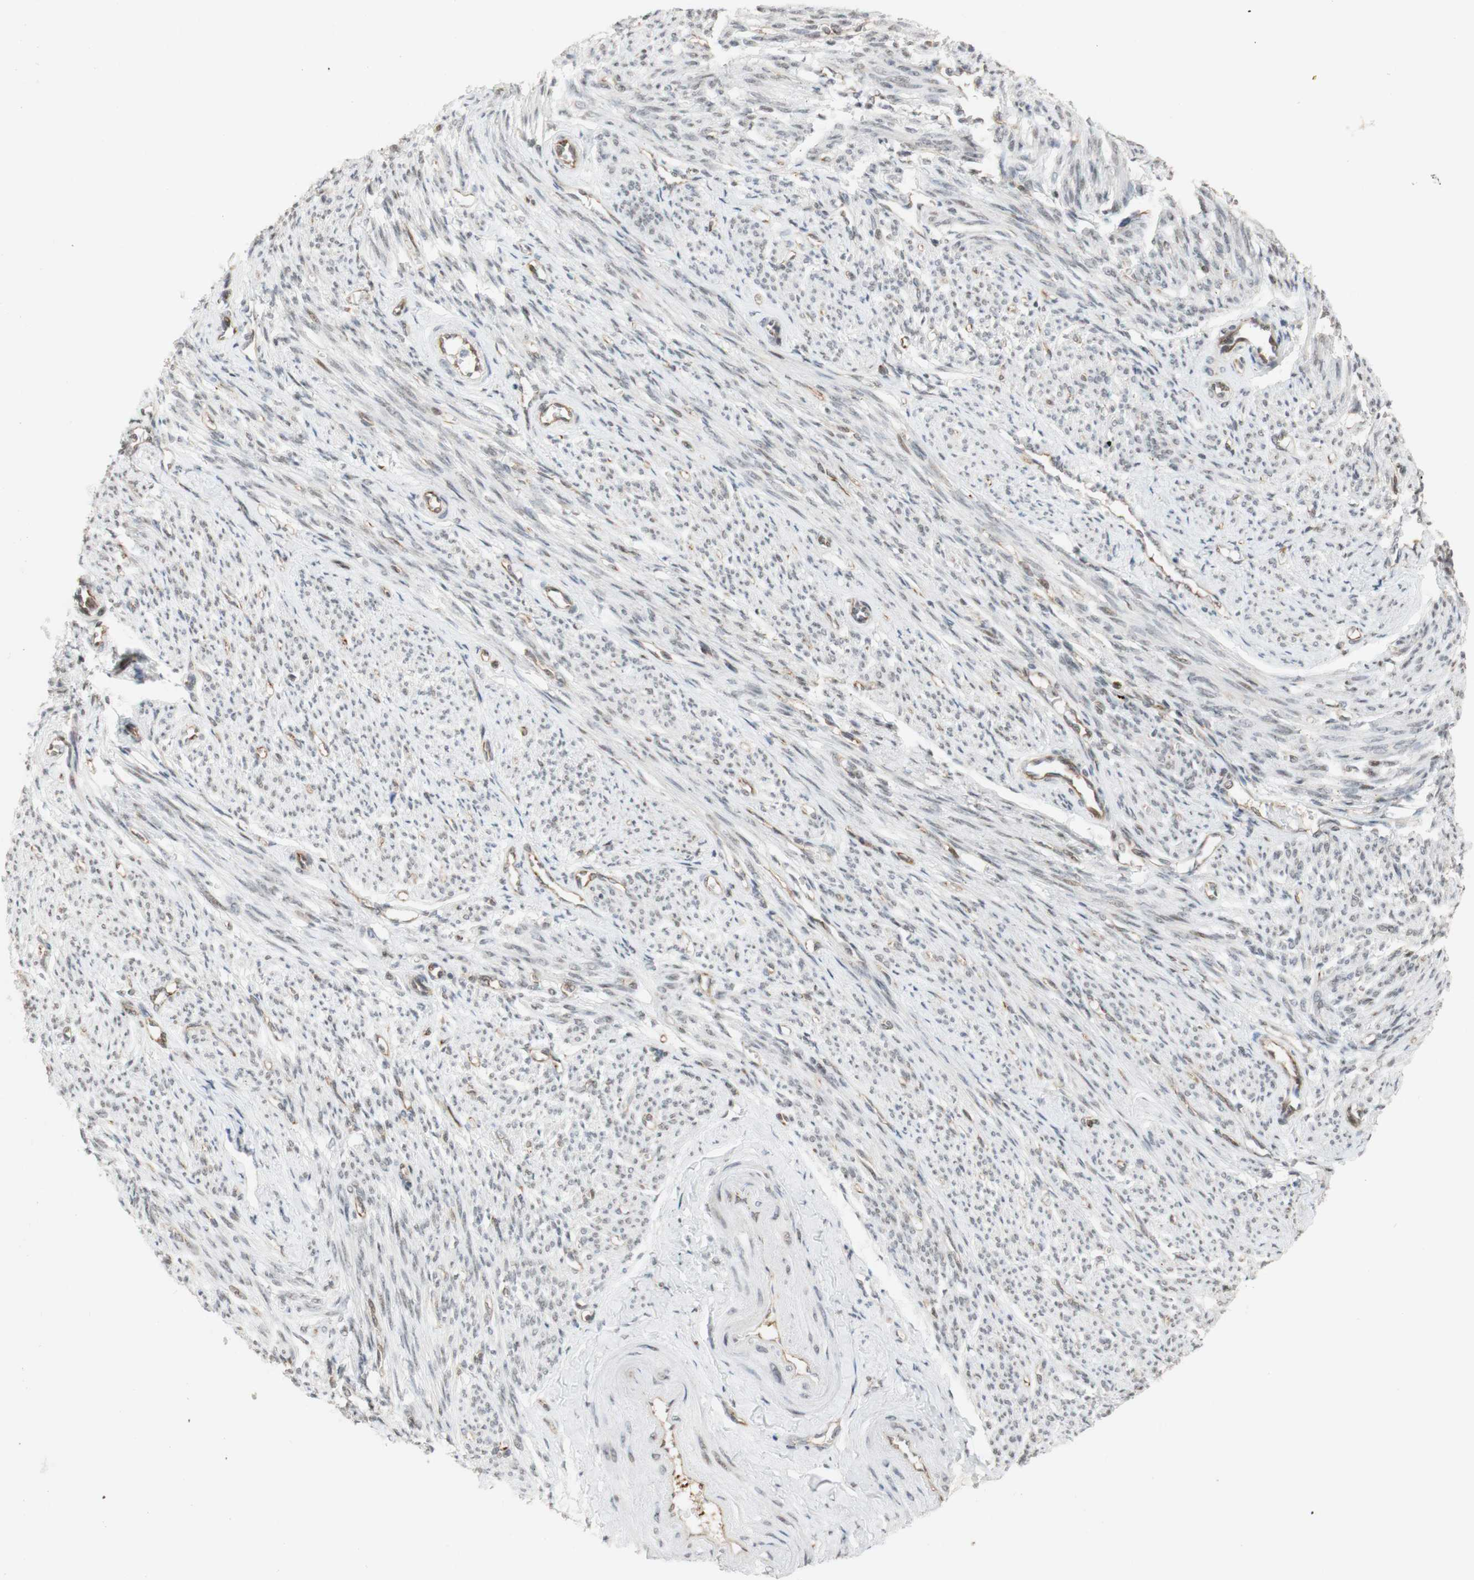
{"staining": {"intensity": "negative", "quantity": "none", "location": "none"}, "tissue": "smooth muscle", "cell_type": "Smooth muscle cells", "image_type": "normal", "snomed": [{"axis": "morphology", "description": "Normal tissue, NOS"}, {"axis": "topography", "description": "Smooth muscle"}], "caption": "DAB (3,3'-diaminobenzidine) immunohistochemical staining of normal human smooth muscle reveals no significant positivity in smooth muscle cells. (Stains: DAB IHC with hematoxylin counter stain, Microscopy: brightfield microscopy at high magnification).", "gene": "SAP18", "patient": {"sex": "female", "age": 65}}